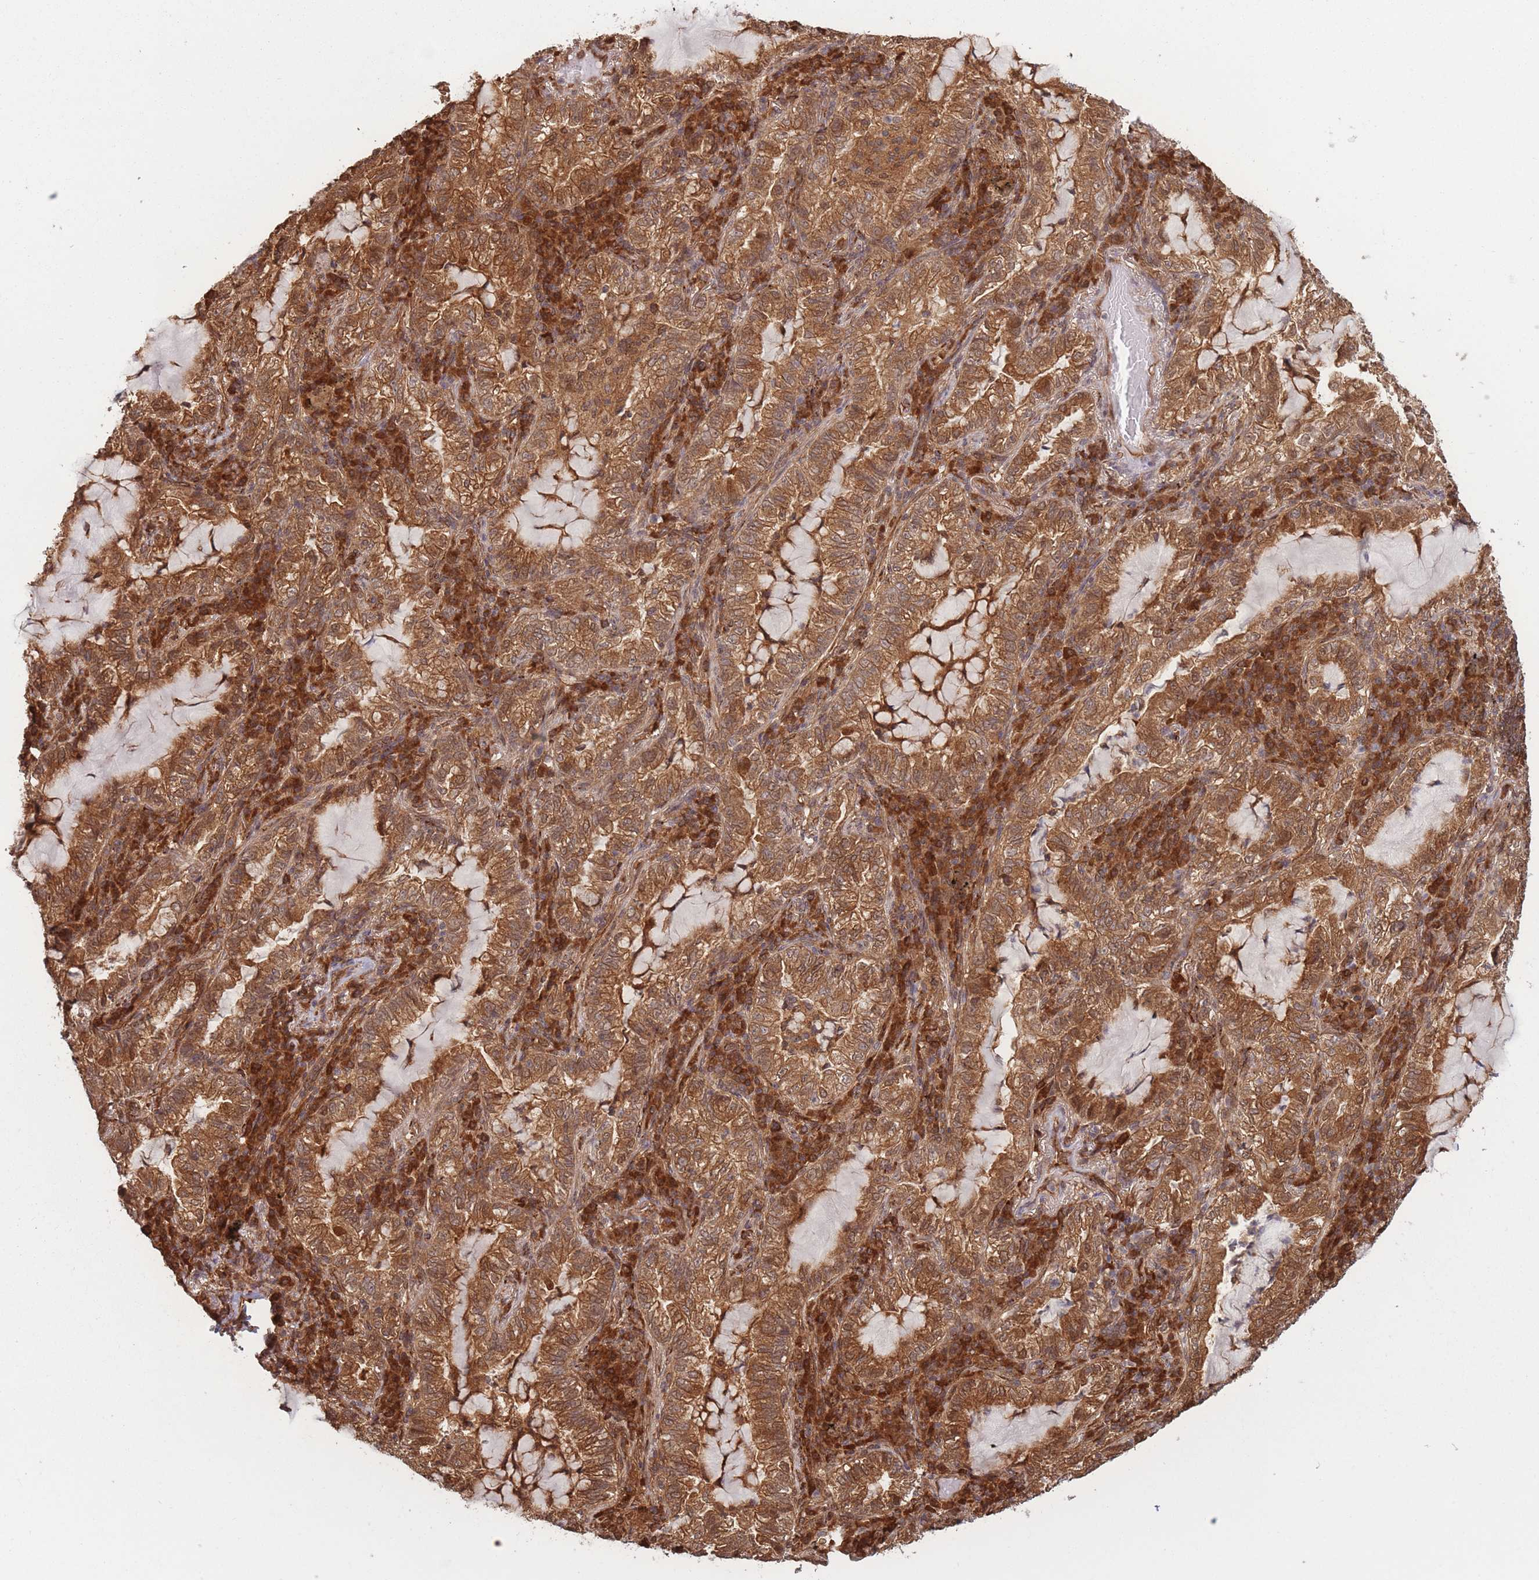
{"staining": {"intensity": "strong", "quantity": ">75%", "location": "cytoplasmic/membranous"}, "tissue": "lung cancer", "cell_type": "Tumor cells", "image_type": "cancer", "snomed": [{"axis": "morphology", "description": "Adenocarcinoma, NOS"}, {"axis": "topography", "description": "Lung"}], "caption": "Immunohistochemistry (IHC) staining of adenocarcinoma (lung), which demonstrates high levels of strong cytoplasmic/membranous expression in approximately >75% of tumor cells indicating strong cytoplasmic/membranous protein expression. The staining was performed using DAB (3,3'-diaminobenzidine) (brown) for protein detection and nuclei were counterstained in hematoxylin (blue).", "gene": "PODXL2", "patient": {"sex": "female", "age": 73}}